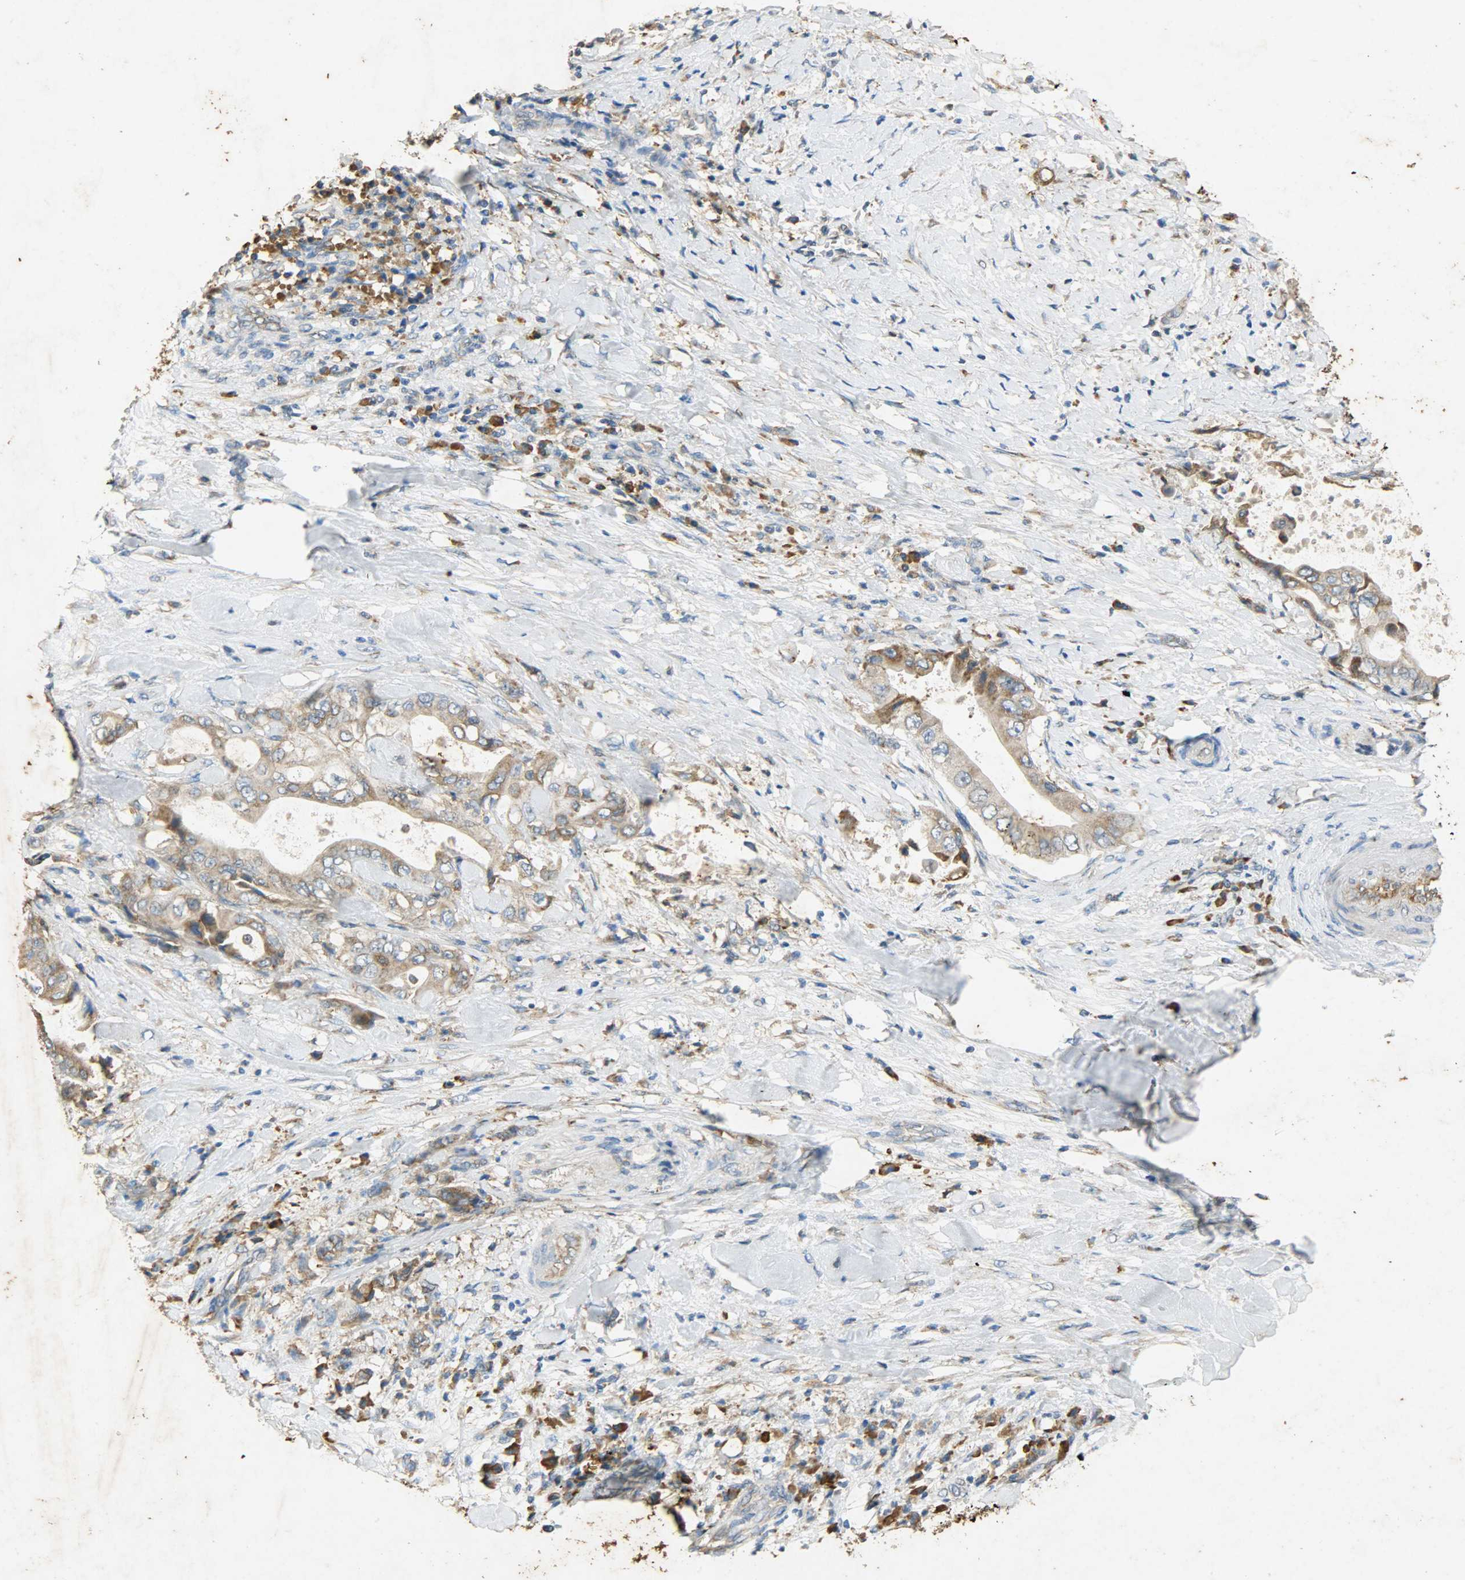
{"staining": {"intensity": "moderate", "quantity": ">75%", "location": "cytoplasmic/membranous"}, "tissue": "liver cancer", "cell_type": "Tumor cells", "image_type": "cancer", "snomed": [{"axis": "morphology", "description": "Cholangiocarcinoma"}, {"axis": "topography", "description": "Liver"}], "caption": "Protein analysis of cholangiocarcinoma (liver) tissue reveals moderate cytoplasmic/membranous staining in approximately >75% of tumor cells. Nuclei are stained in blue.", "gene": "HSPA5", "patient": {"sex": "male", "age": 58}}